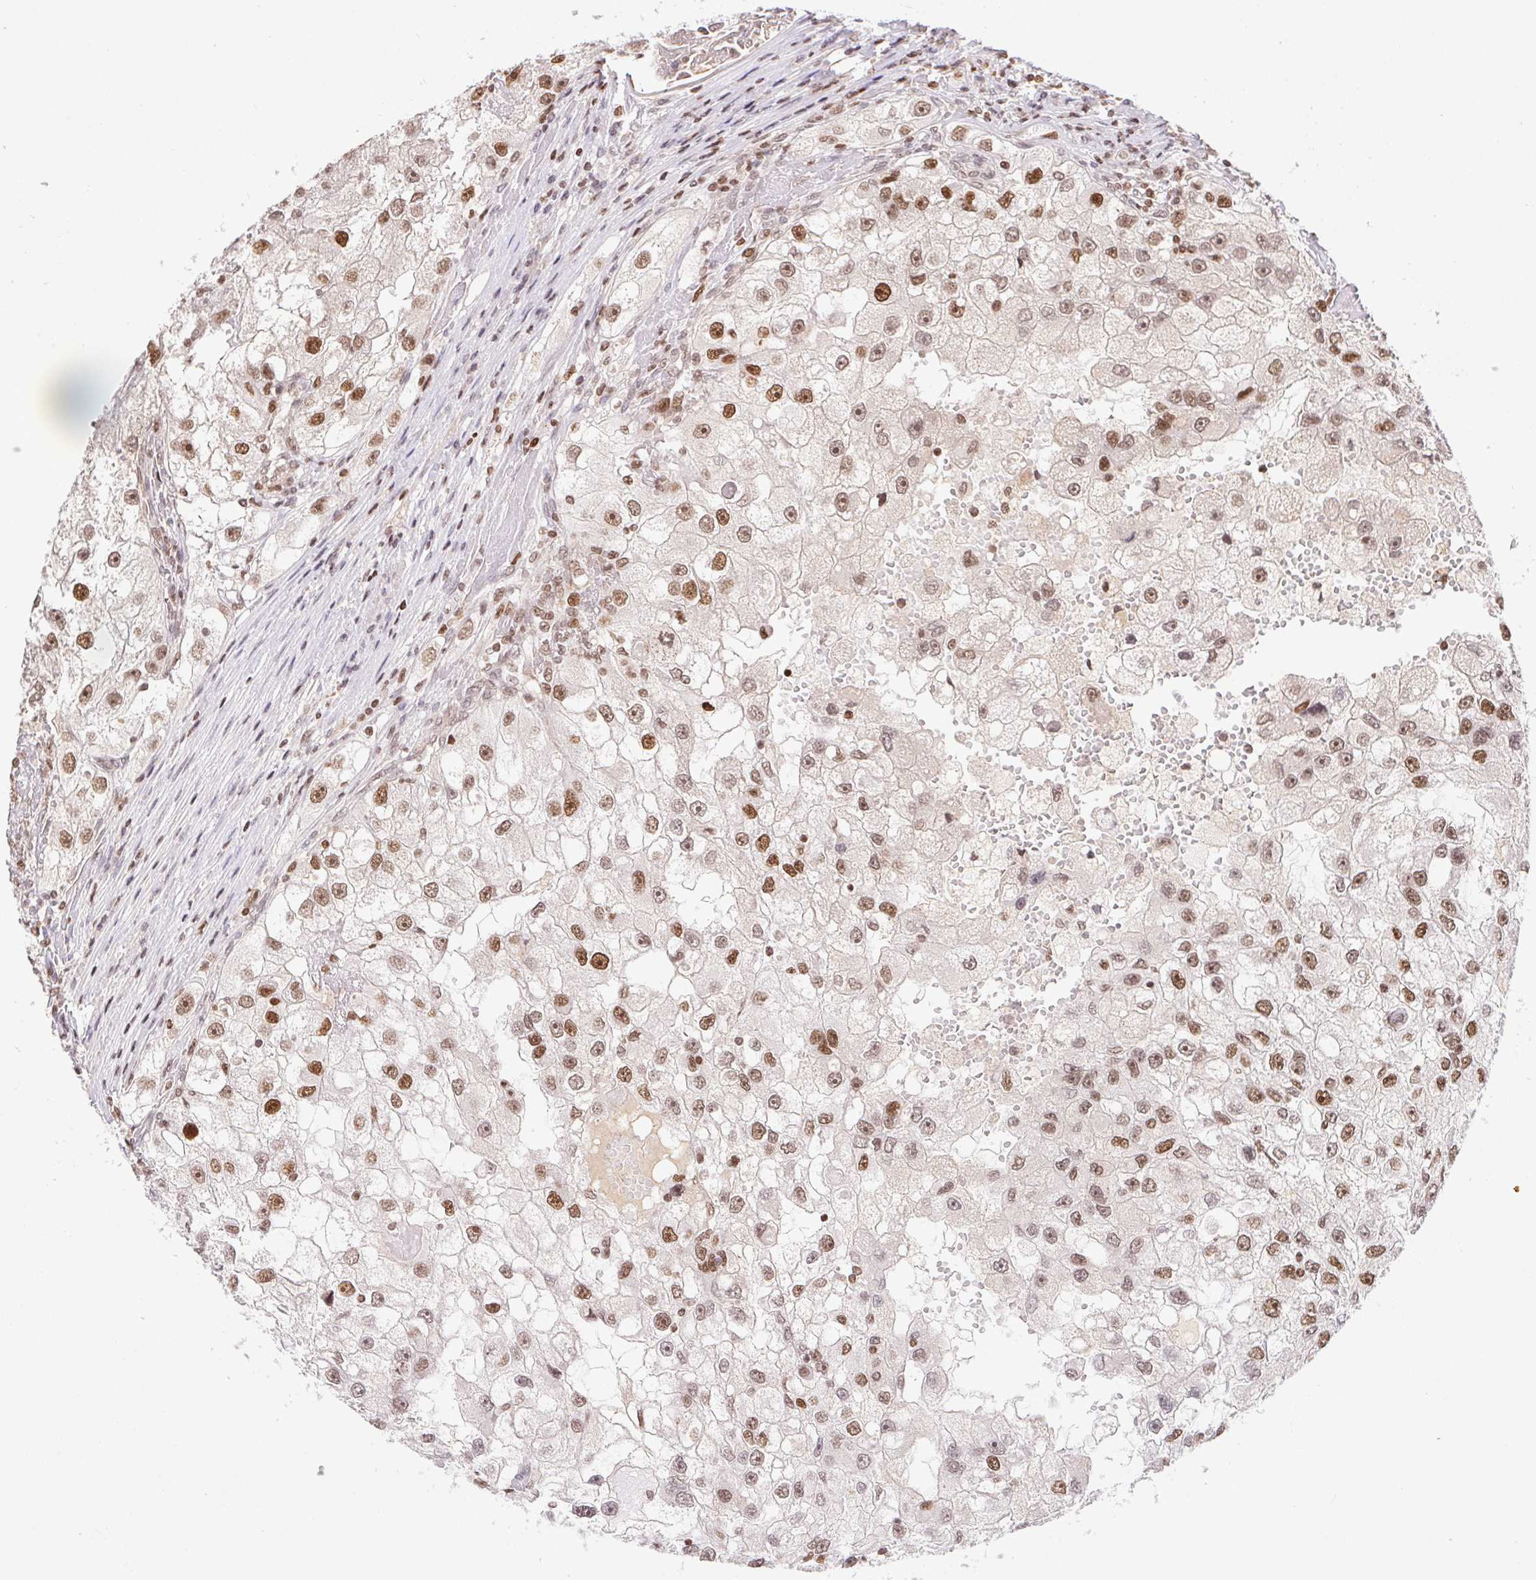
{"staining": {"intensity": "moderate", "quantity": ">75%", "location": "nuclear"}, "tissue": "renal cancer", "cell_type": "Tumor cells", "image_type": "cancer", "snomed": [{"axis": "morphology", "description": "Adenocarcinoma, NOS"}, {"axis": "topography", "description": "Kidney"}], "caption": "This histopathology image shows IHC staining of adenocarcinoma (renal), with medium moderate nuclear expression in approximately >75% of tumor cells.", "gene": "POLD3", "patient": {"sex": "male", "age": 63}}